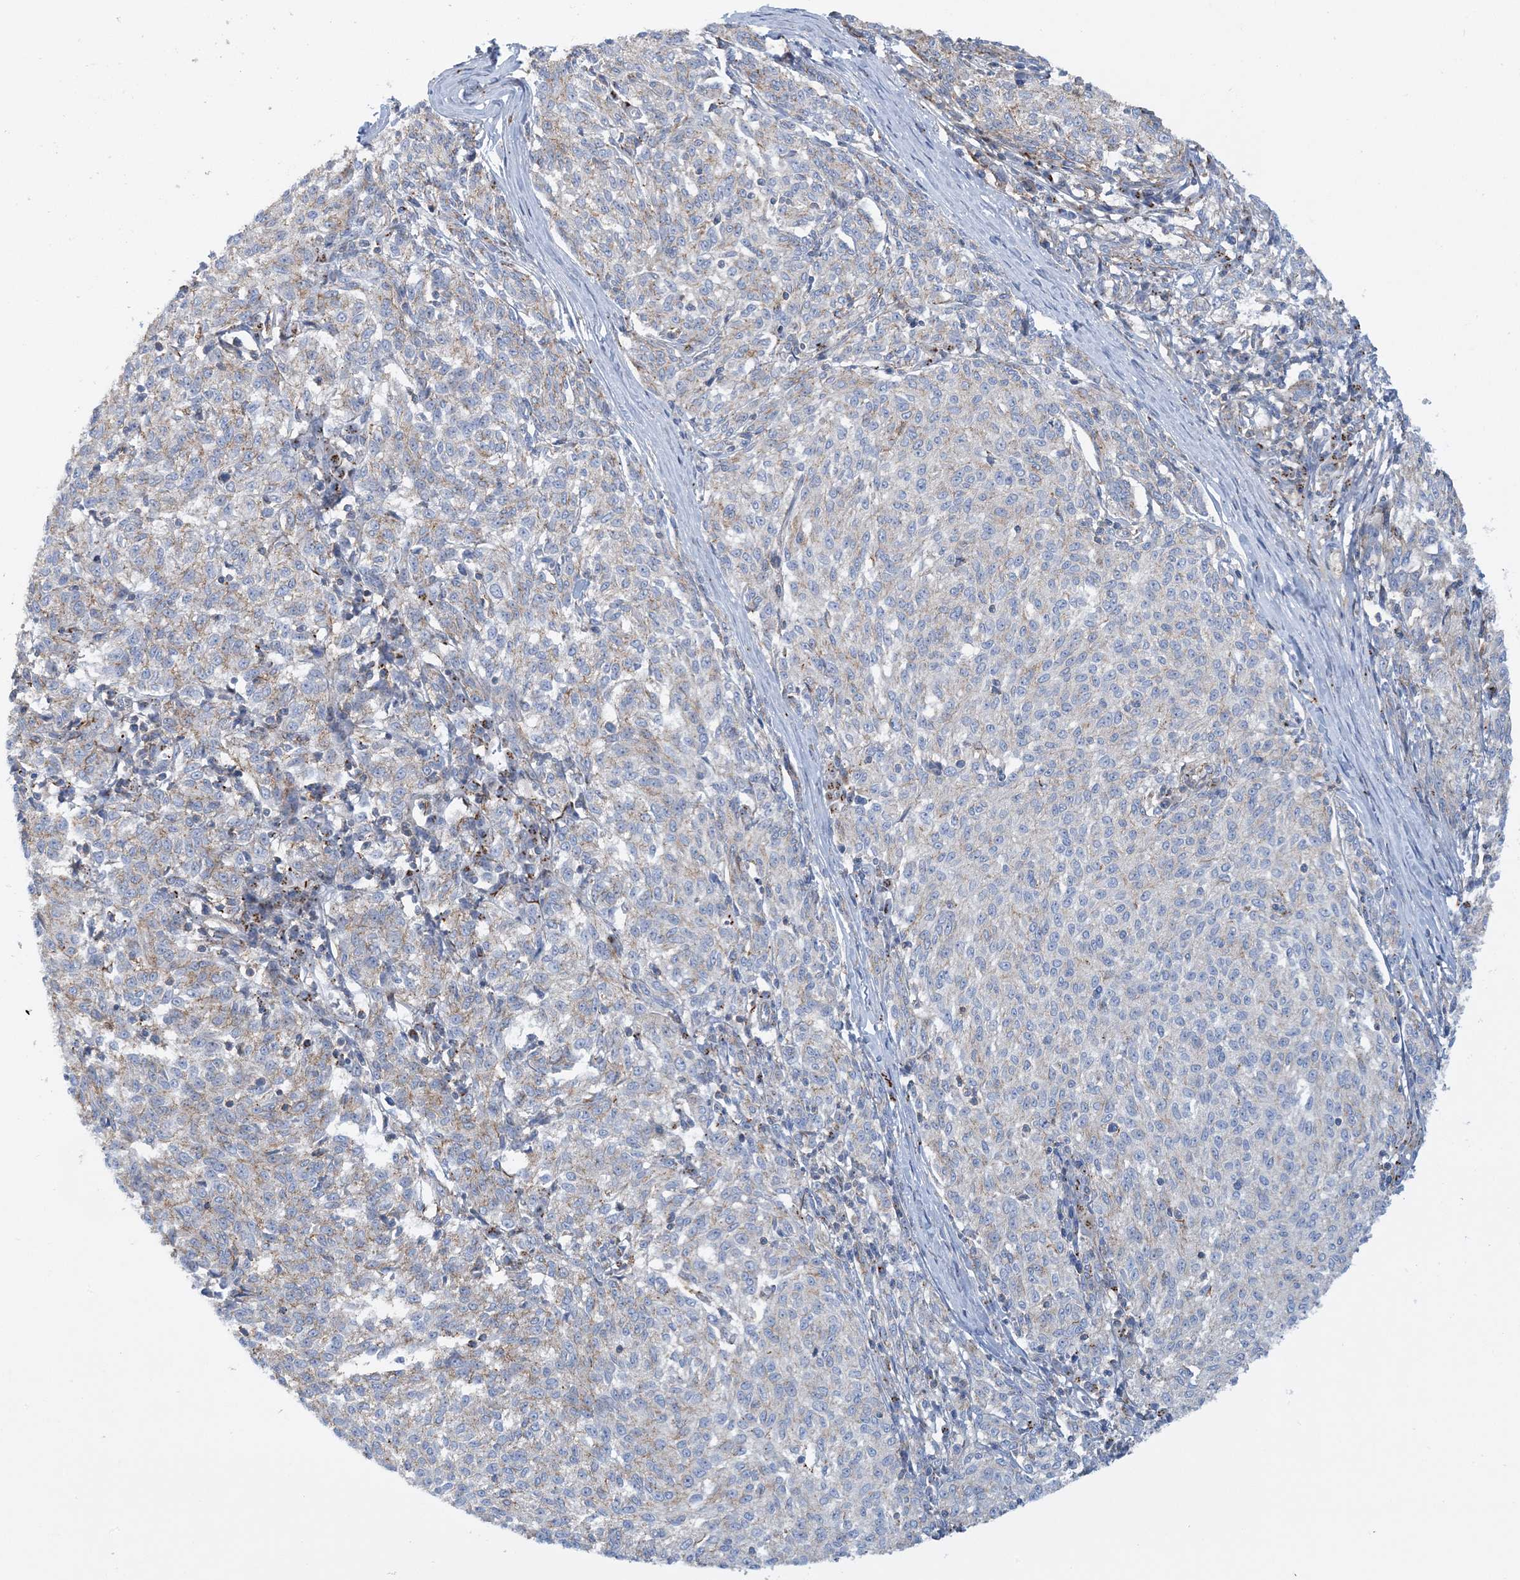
{"staining": {"intensity": "negative", "quantity": "none", "location": "none"}, "tissue": "melanoma", "cell_type": "Tumor cells", "image_type": "cancer", "snomed": [{"axis": "morphology", "description": "Malignant melanoma, NOS"}, {"axis": "topography", "description": "Skin"}], "caption": "IHC photomicrograph of malignant melanoma stained for a protein (brown), which shows no positivity in tumor cells.", "gene": "CALHM5", "patient": {"sex": "female", "age": 72}}